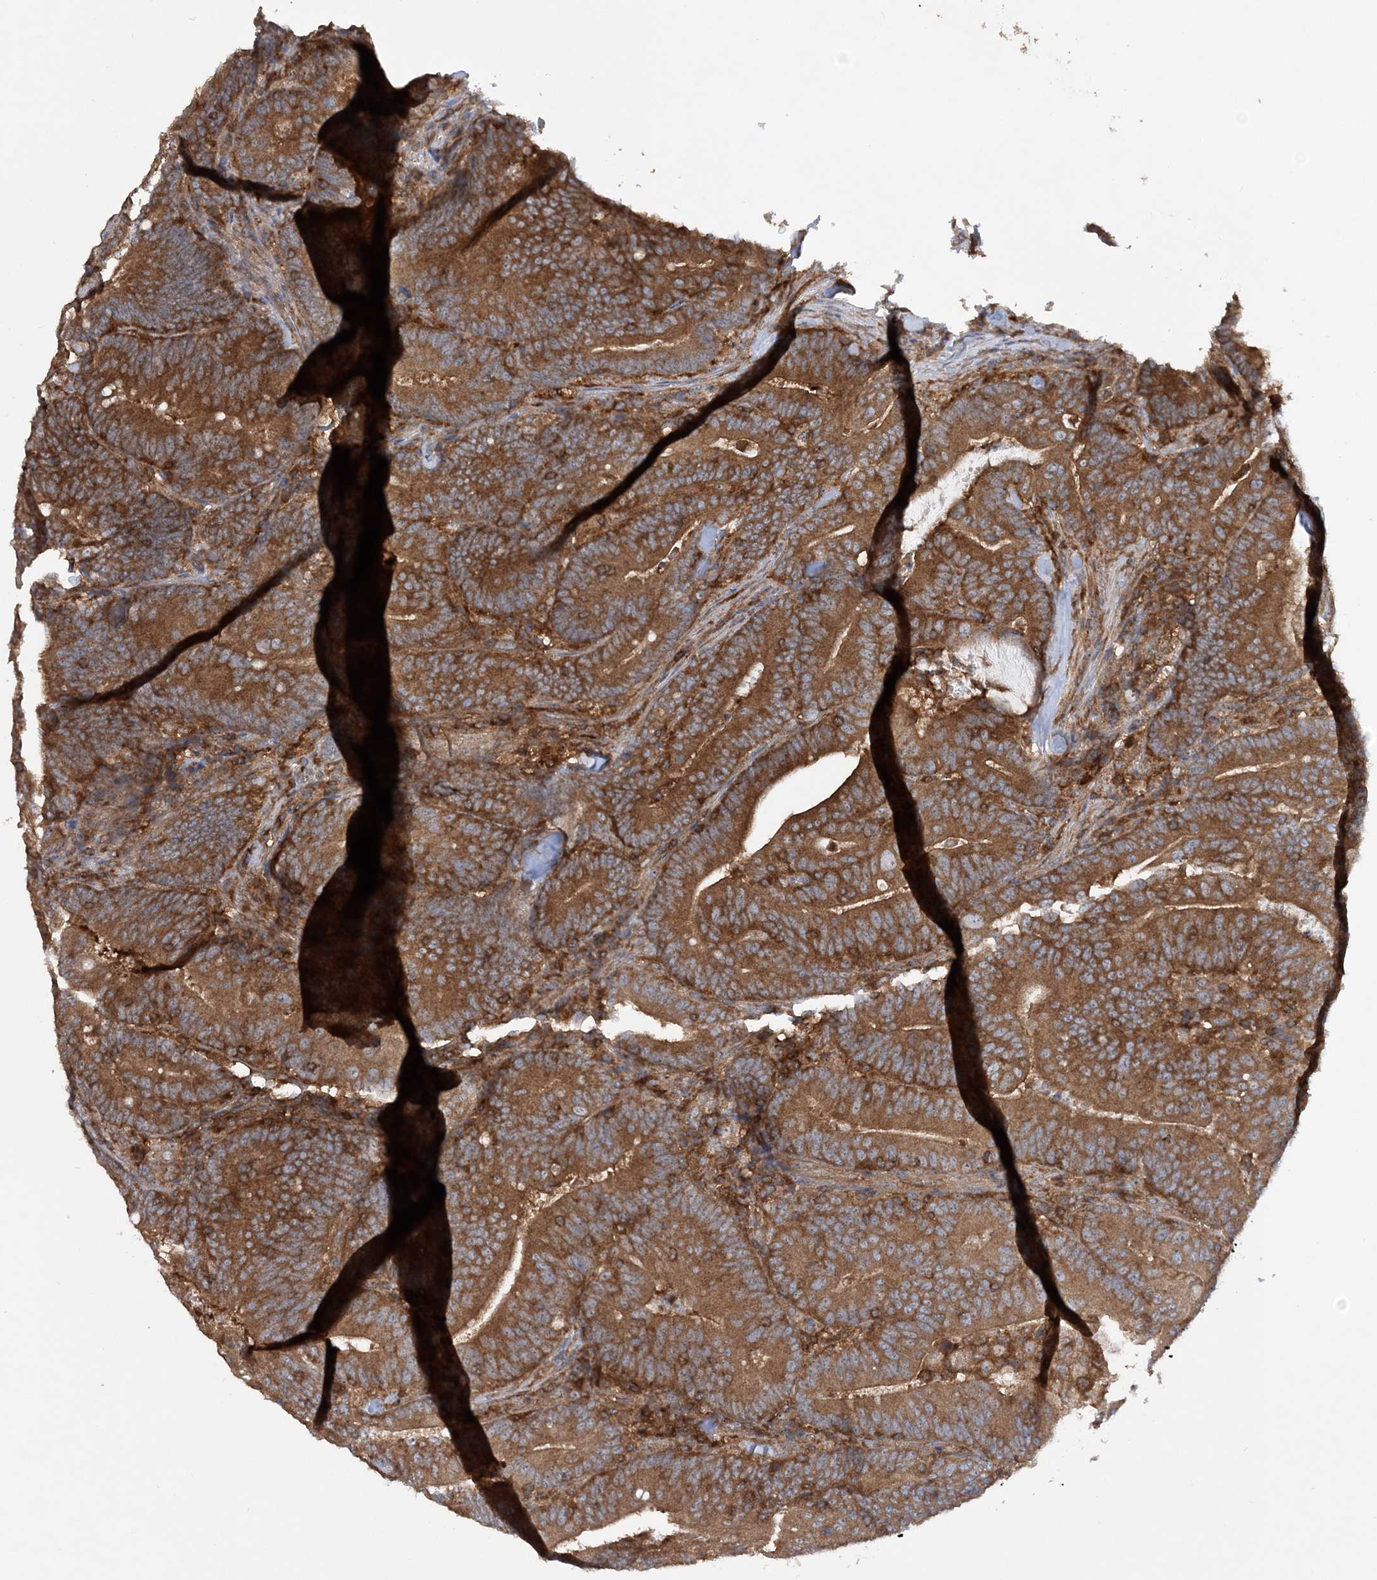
{"staining": {"intensity": "strong", "quantity": ">75%", "location": "cytoplasmic/membranous"}, "tissue": "colorectal cancer", "cell_type": "Tumor cells", "image_type": "cancer", "snomed": [{"axis": "morphology", "description": "Adenocarcinoma, NOS"}, {"axis": "topography", "description": "Colon"}], "caption": "The histopathology image reveals staining of colorectal cancer, revealing strong cytoplasmic/membranous protein positivity (brown color) within tumor cells. (brown staining indicates protein expression, while blue staining denotes nuclei).", "gene": "ACAP2", "patient": {"sex": "female", "age": 66}}